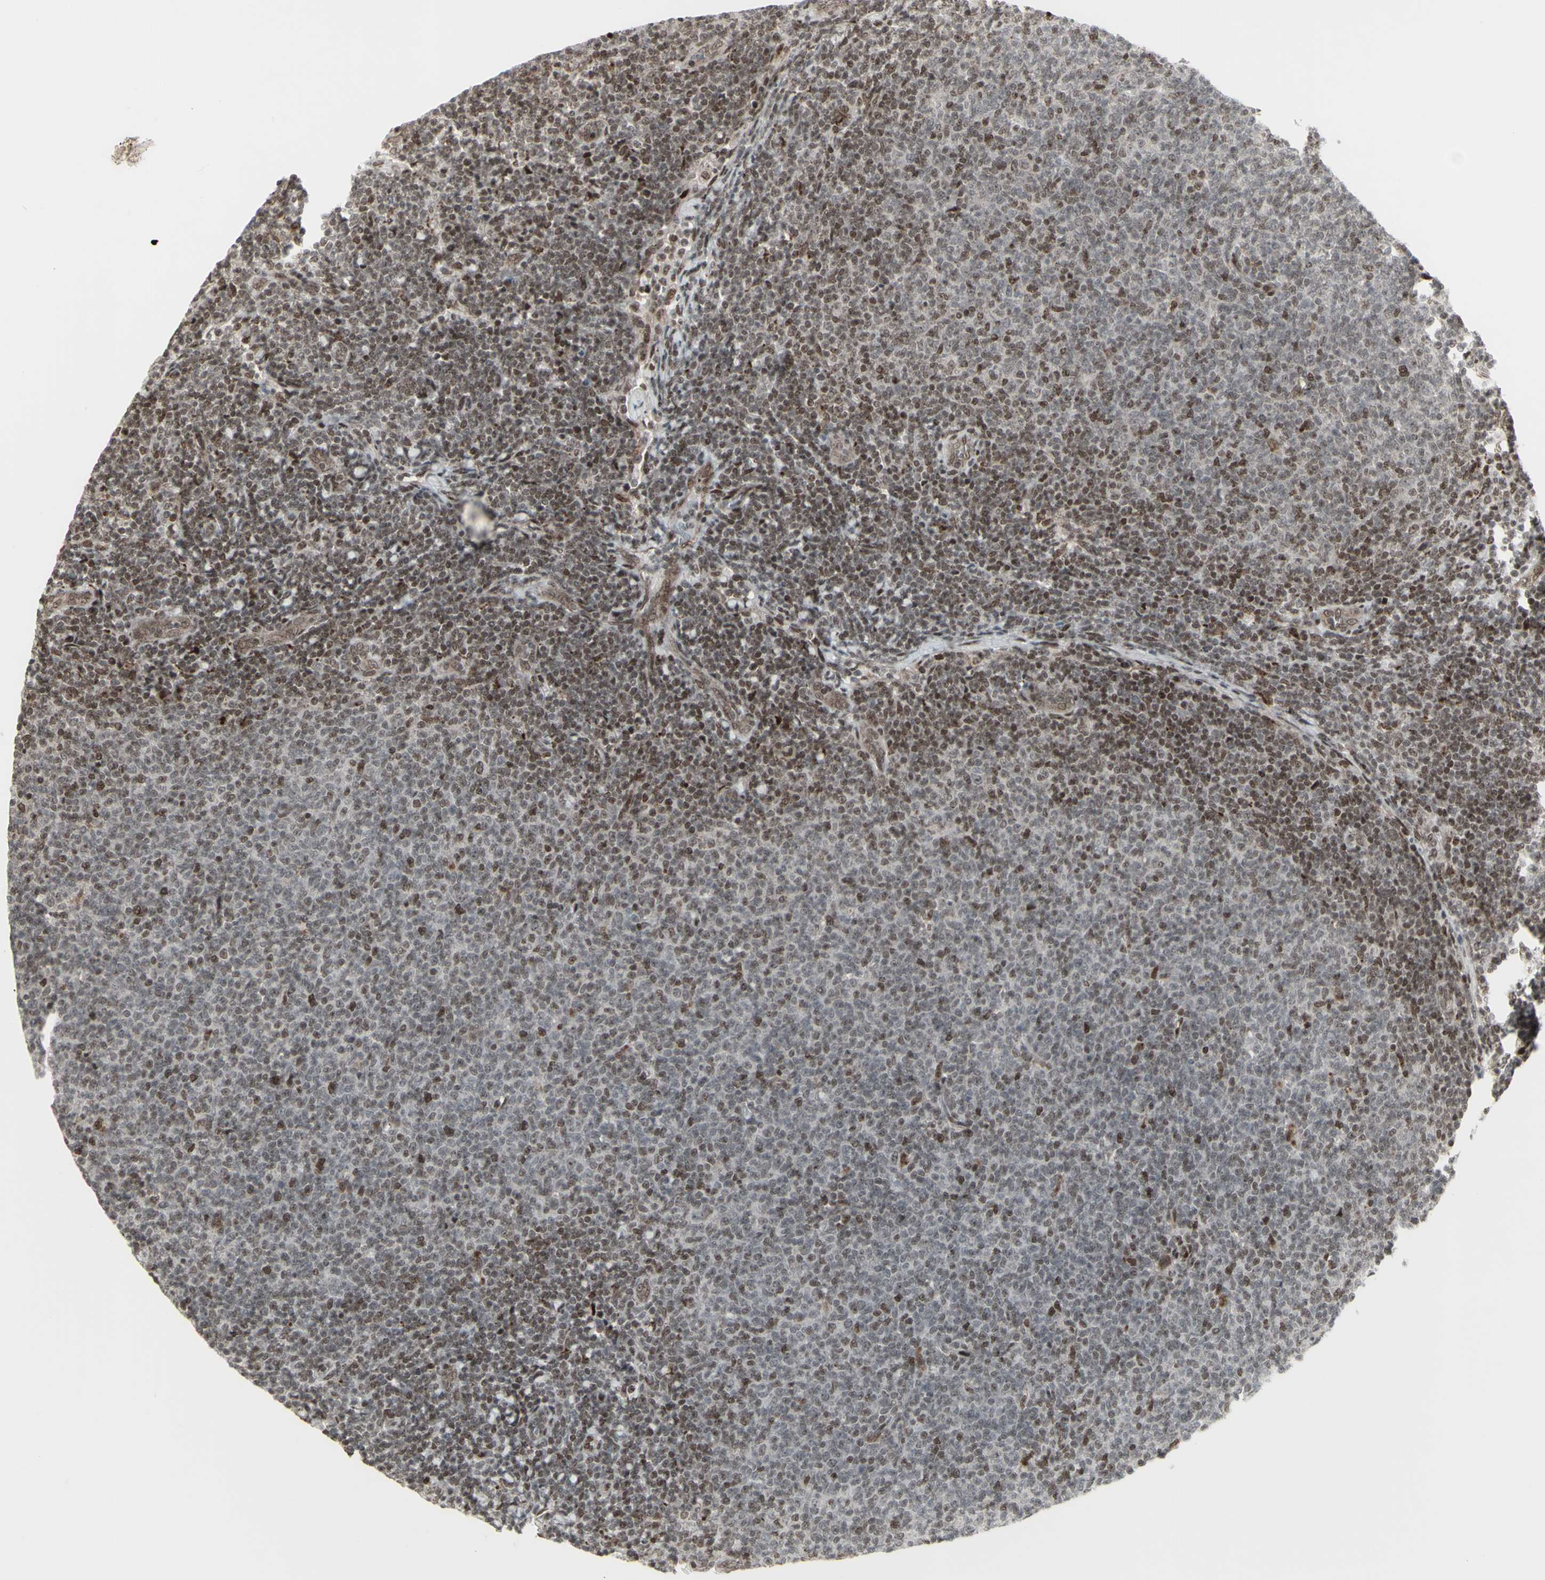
{"staining": {"intensity": "moderate", "quantity": ">75%", "location": "nuclear"}, "tissue": "lymphoma", "cell_type": "Tumor cells", "image_type": "cancer", "snomed": [{"axis": "morphology", "description": "Malignant lymphoma, non-Hodgkin's type, Low grade"}, {"axis": "topography", "description": "Lymph node"}], "caption": "This is an image of immunohistochemistry staining of lymphoma, which shows moderate positivity in the nuclear of tumor cells.", "gene": "CBX1", "patient": {"sex": "male", "age": 66}}